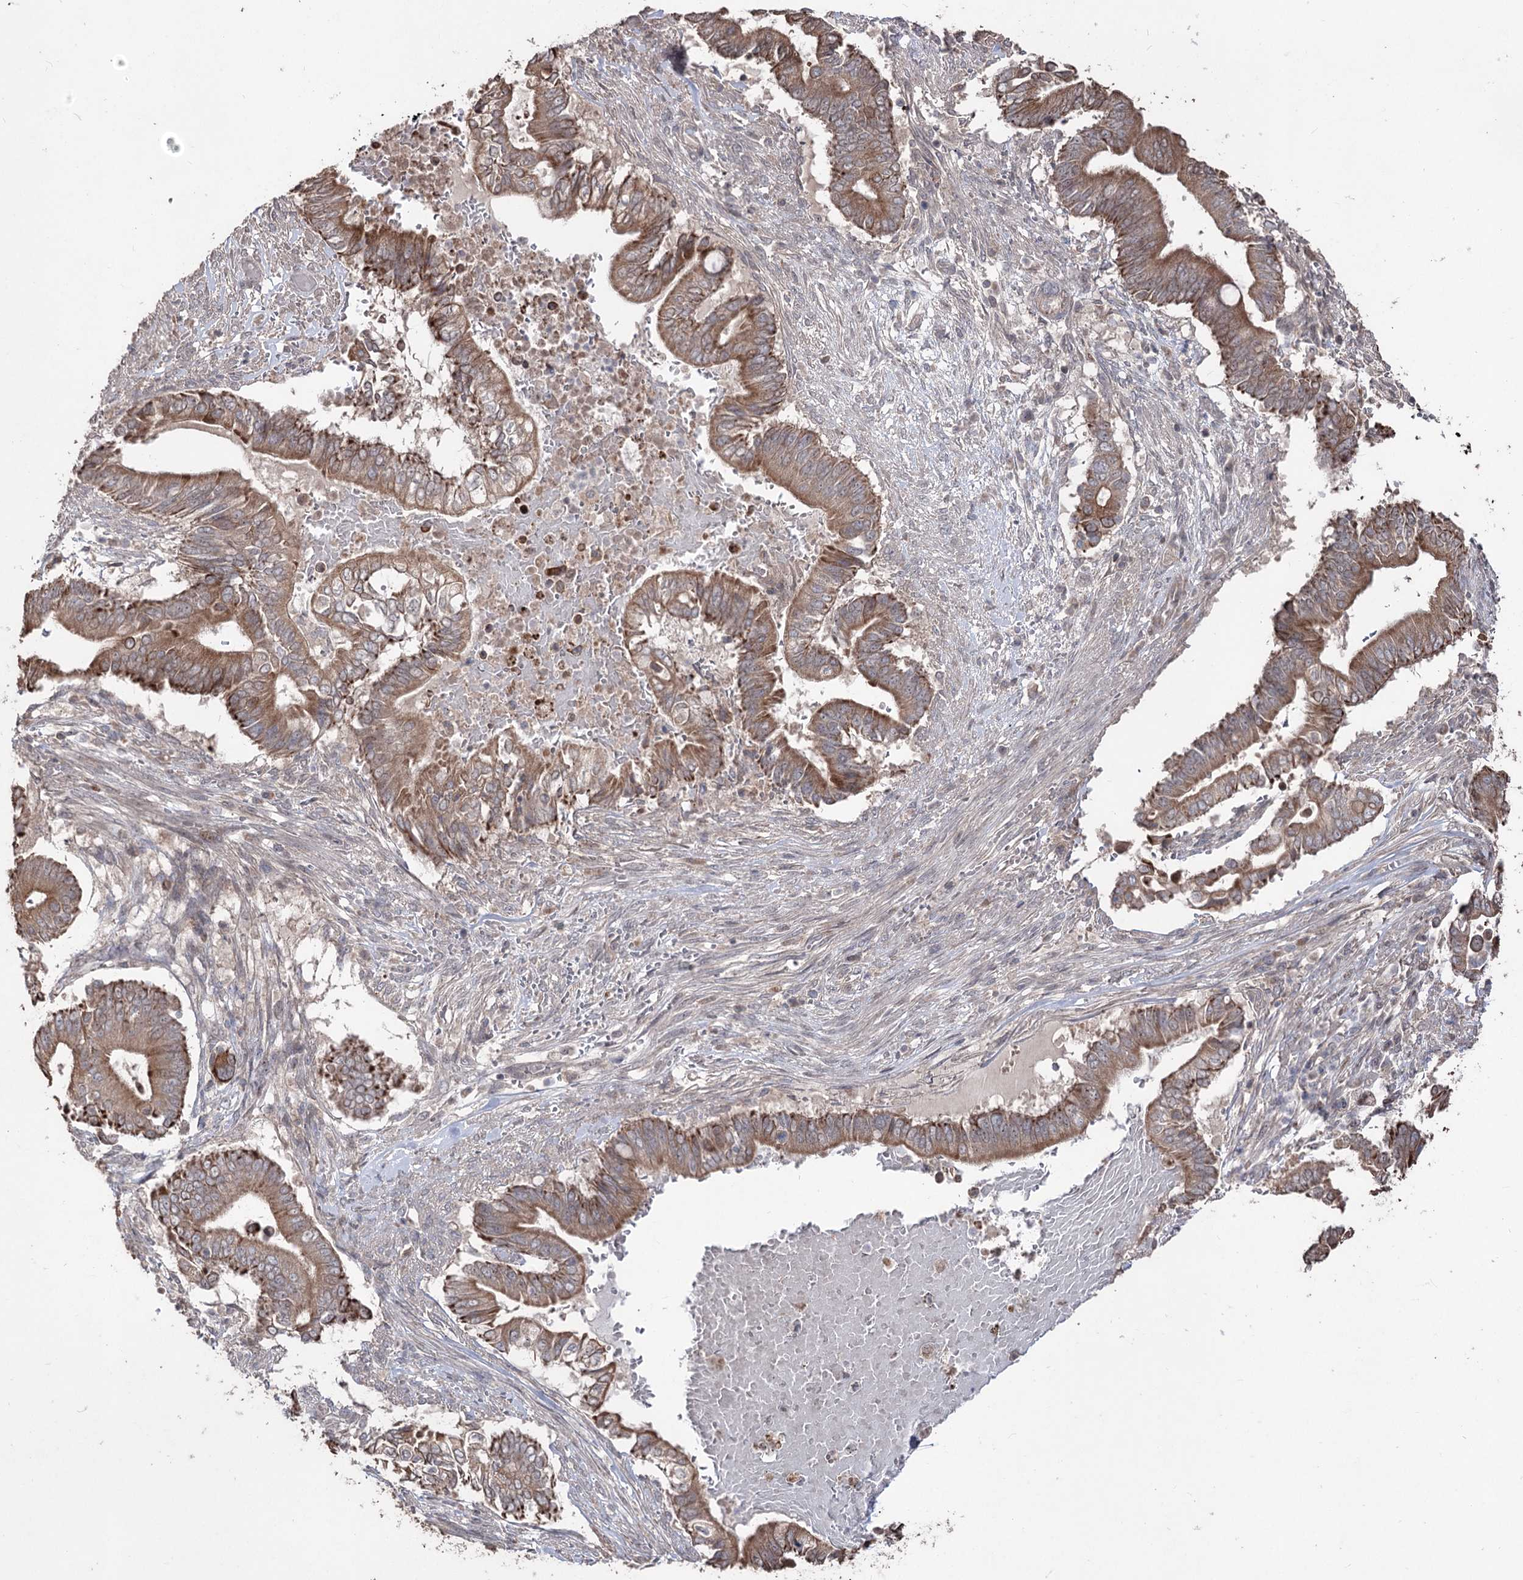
{"staining": {"intensity": "moderate", "quantity": ">75%", "location": "cytoplasmic/membranous"}, "tissue": "pancreatic cancer", "cell_type": "Tumor cells", "image_type": "cancer", "snomed": [{"axis": "morphology", "description": "Adenocarcinoma, NOS"}, {"axis": "topography", "description": "Pancreas"}], "caption": "Immunohistochemical staining of human pancreatic adenocarcinoma reveals moderate cytoplasmic/membranous protein positivity in about >75% of tumor cells.", "gene": "CPNE8", "patient": {"sex": "male", "age": 68}}